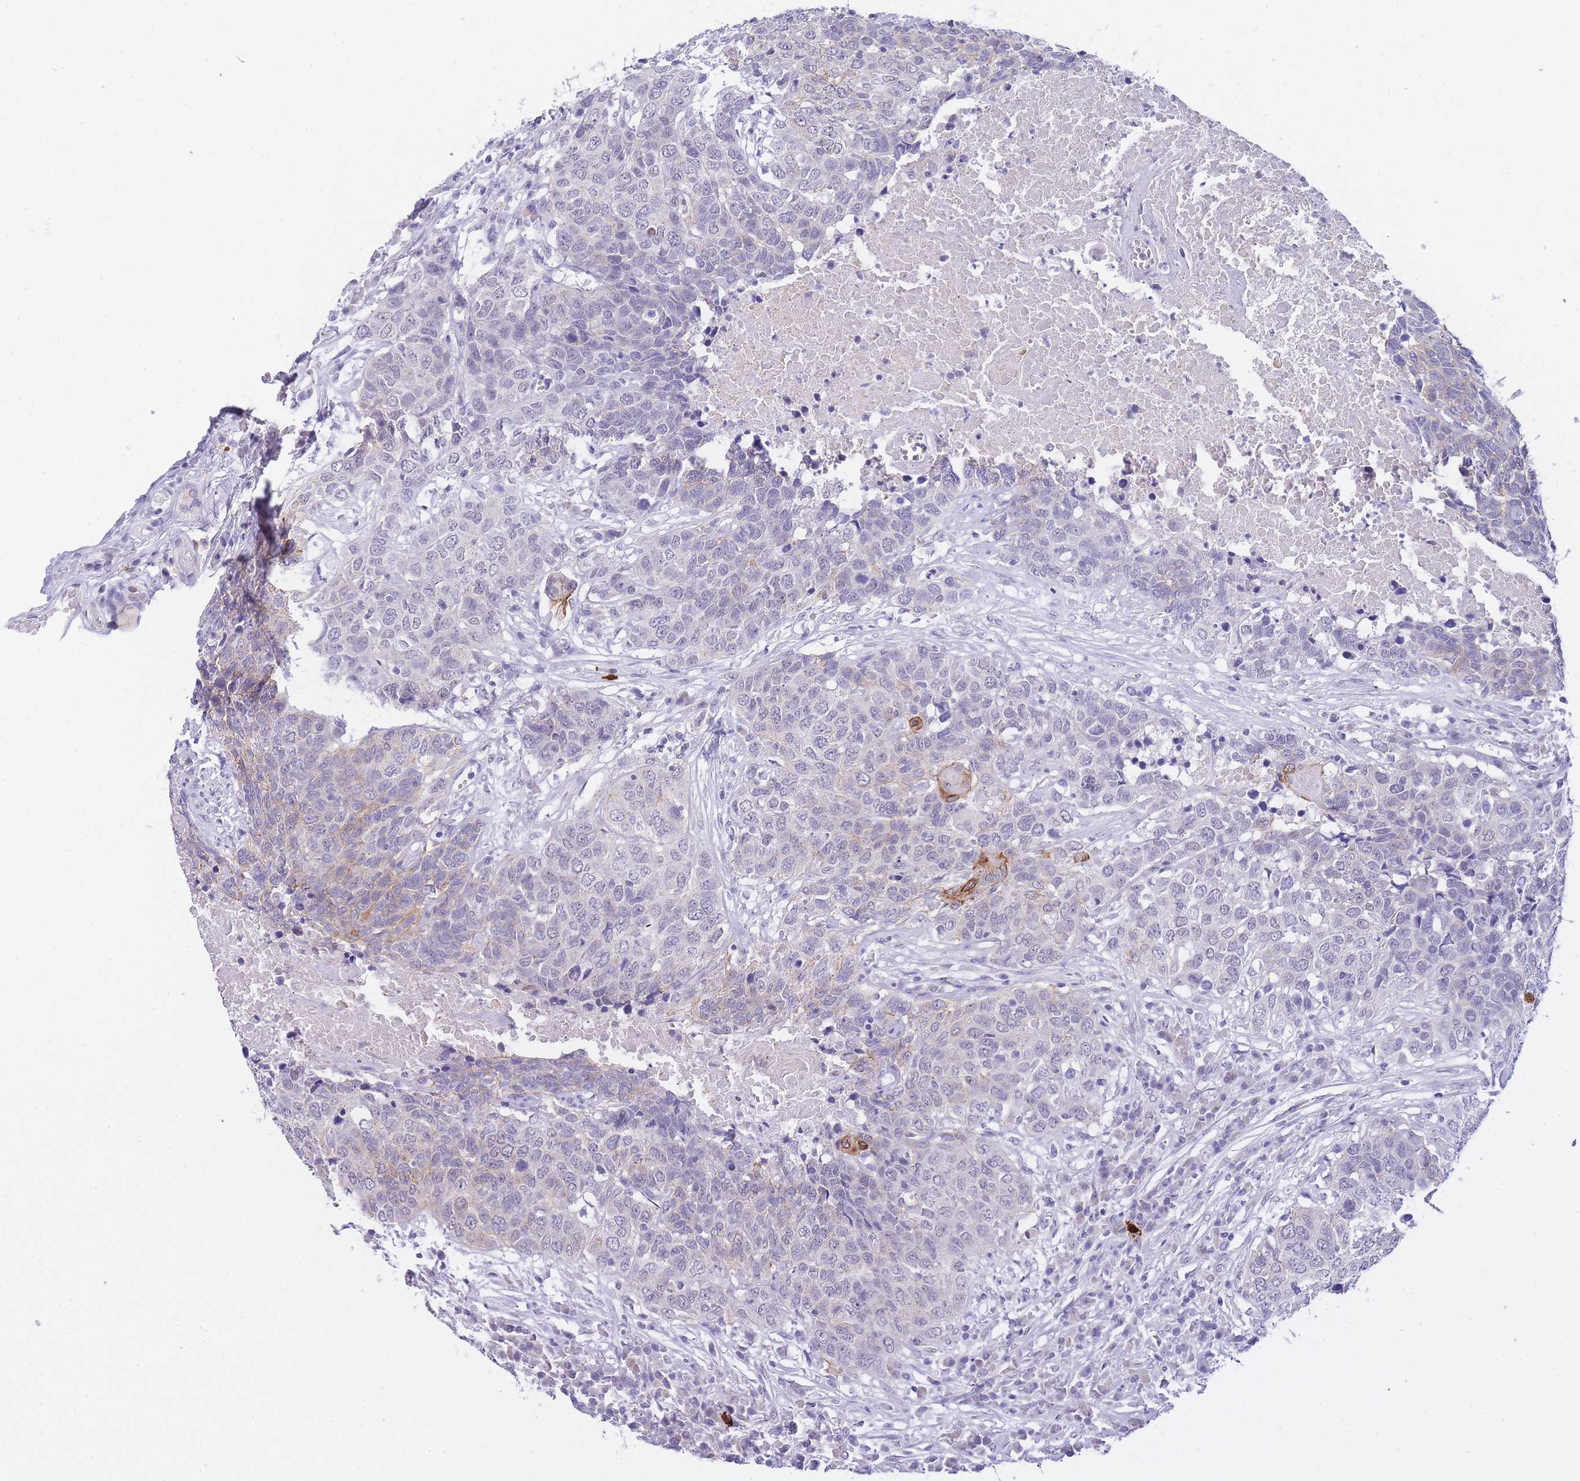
{"staining": {"intensity": "moderate", "quantity": "<25%", "location": "cytoplasmic/membranous"}, "tissue": "head and neck cancer", "cell_type": "Tumor cells", "image_type": "cancer", "snomed": [{"axis": "morphology", "description": "Squamous cell carcinoma, NOS"}, {"axis": "topography", "description": "Head-Neck"}], "caption": "About <25% of tumor cells in head and neck squamous cell carcinoma demonstrate moderate cytoplasmic/membranous protein expression as visualized by brown immunohistochemical staining.", "gene": "FRAT2", "patient": {"sex": "male", "age": 66}}